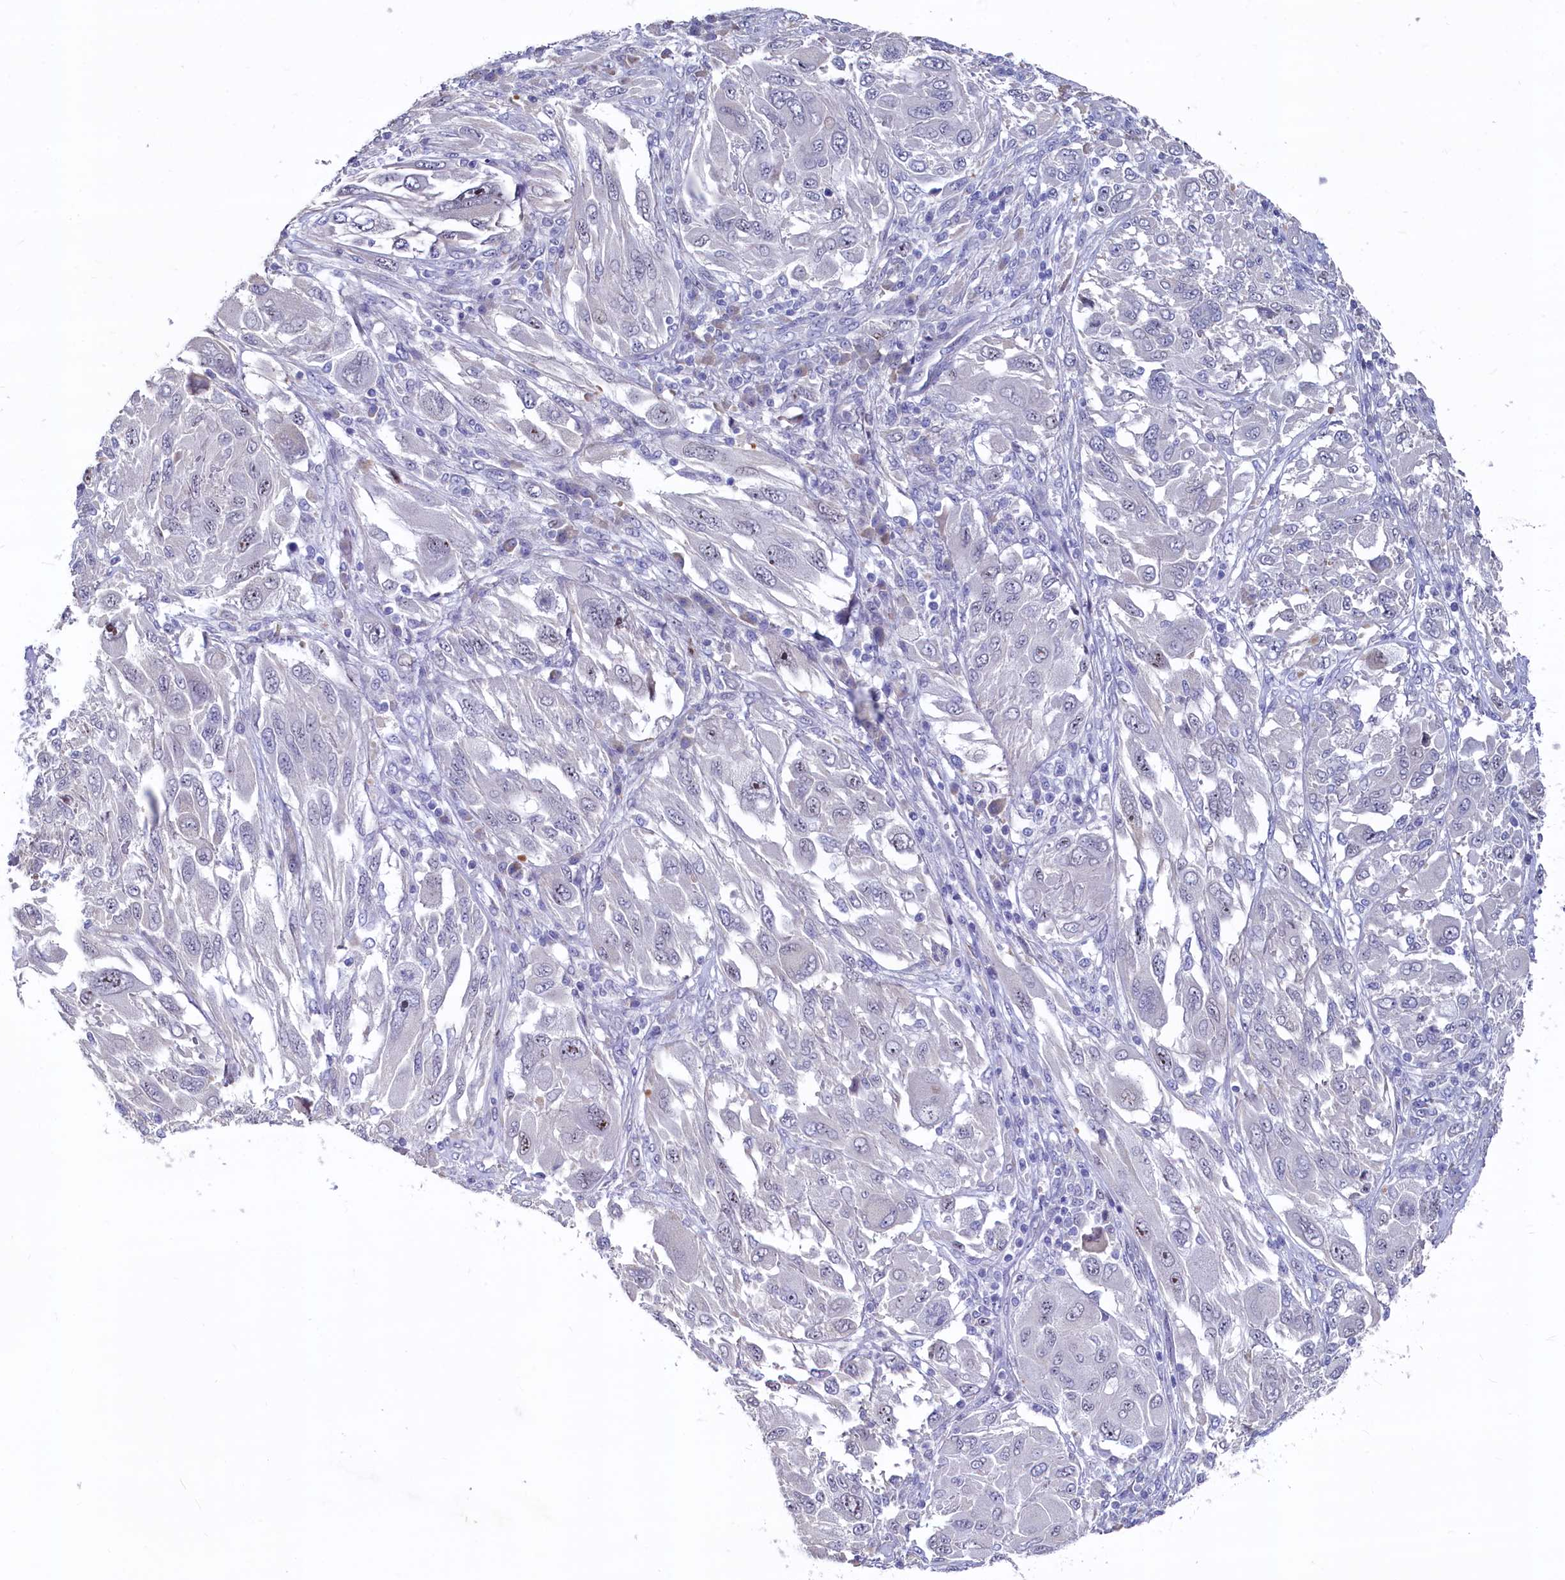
{"staining": {"intensity": "weak", "quantity": "<25%", "location": "nuclear"}, "tissue": "melanoma", "cell_type": "Tumor cells", "image_type": "cancer", "snomed": [{"axis": "morphology", "description": "Malignant melanoma, NOS"}, {"axis": "topography", "description": "Skin"}], "caption": "Melanoma stained for a protein using IHC exhibits no expression tumor cells.", "gene": "ASXL3", "patient": {"sex": "female", "age": 91}}